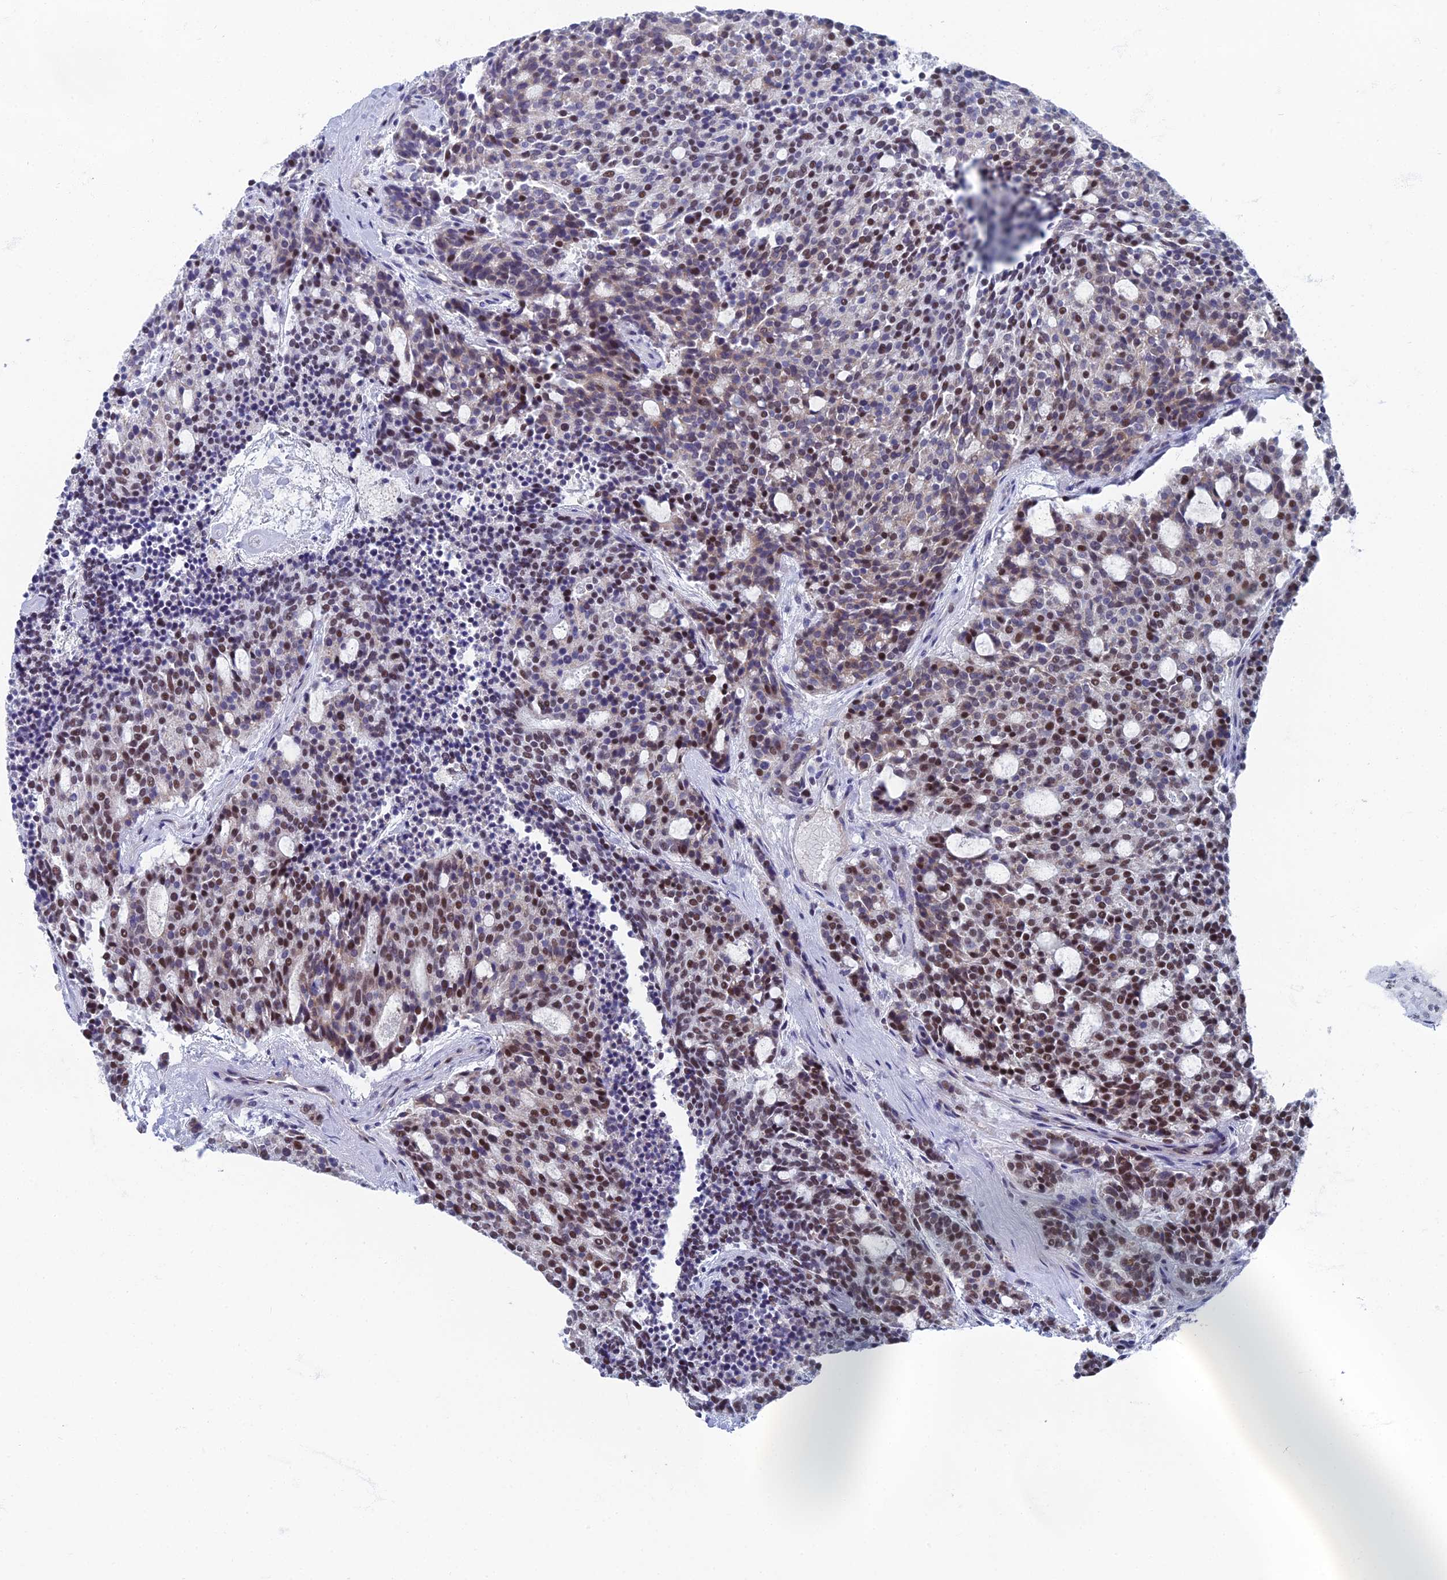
{"staining": {"intensity": "moderate", "quantity": "<25%", "location": "nuclear"}, "tissue": "carcinoid", "cell_type": "Tumor cells", "image_type": "cancer", "snomed": [{"axis": "morphology", "description": "Carcinoid, malignant, NOS"}, {"axis": "topography", "description": "Pancreas"}], "caption": "A micrograph showing moderate nuclear expression in approximately <25% of tumor cells in carcinoid (malignant), as visualized by brown immunohistochemical staining.", "gene": "TAF13", "patient": {"sex": "female", "age": 54}}